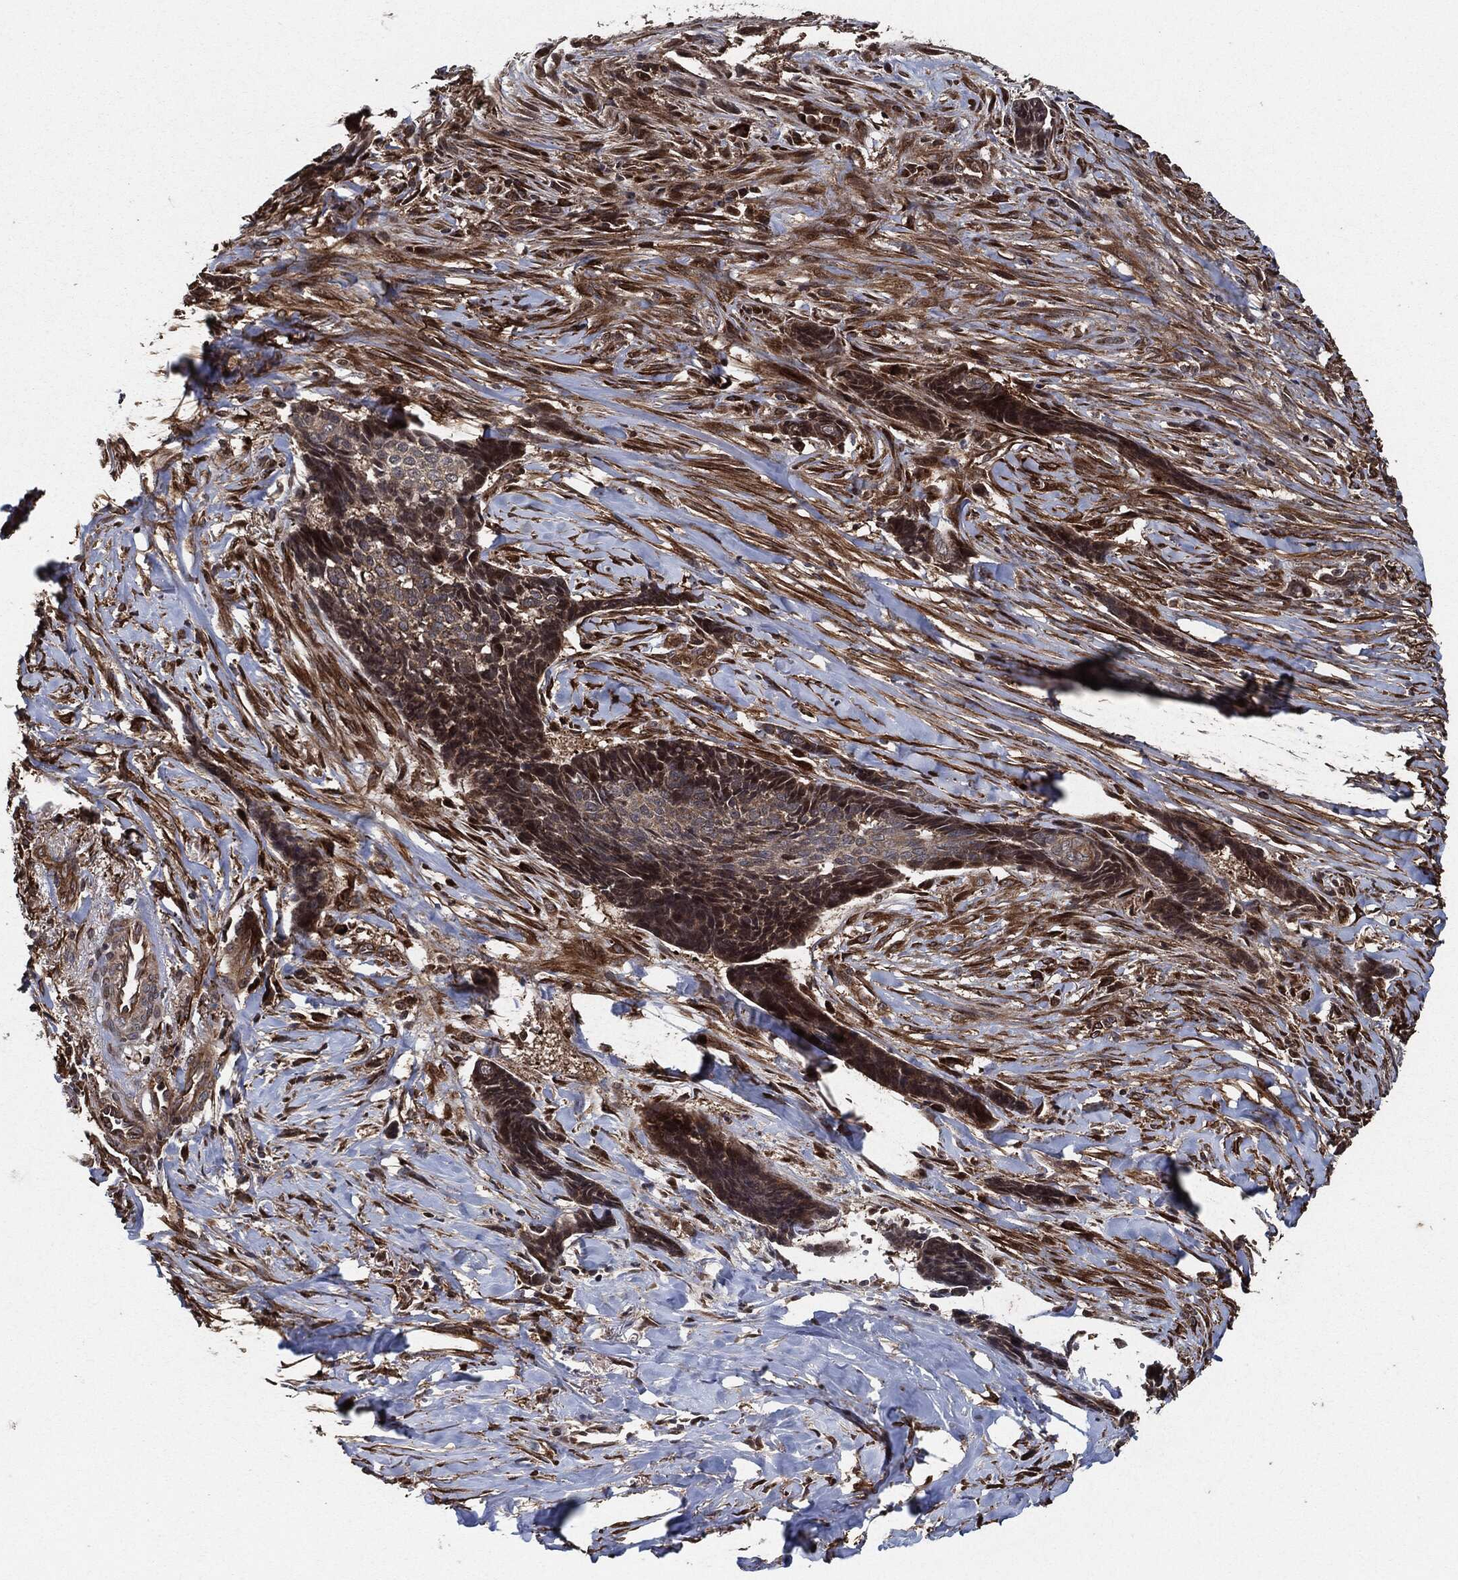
{"staining": {"intensity": "moderate", "quantity": "25%-75%", "location": "cytoplasmic/membranous"}, "tissue": "skin cancer", "cell_type": "Tumor cells", "image_type": "cancer", "snomed": [{"axis": "morphology", "description": "Basal cell carcinoma"}, {"axis": "topography", "description": "Skin"}], "caption": "Immunohistochemical staining of basal cell carcinoma (skin) displays moderate cytoplasmic/membranous protein positivity in approximately 25%-75% of tumor cells. (DAB (3,3'-diaminobenzidine) IHC with brightfield microscopy, high magnification).", "gene": "BCAR1", "patient": {"sex": "male", "age": 86}}